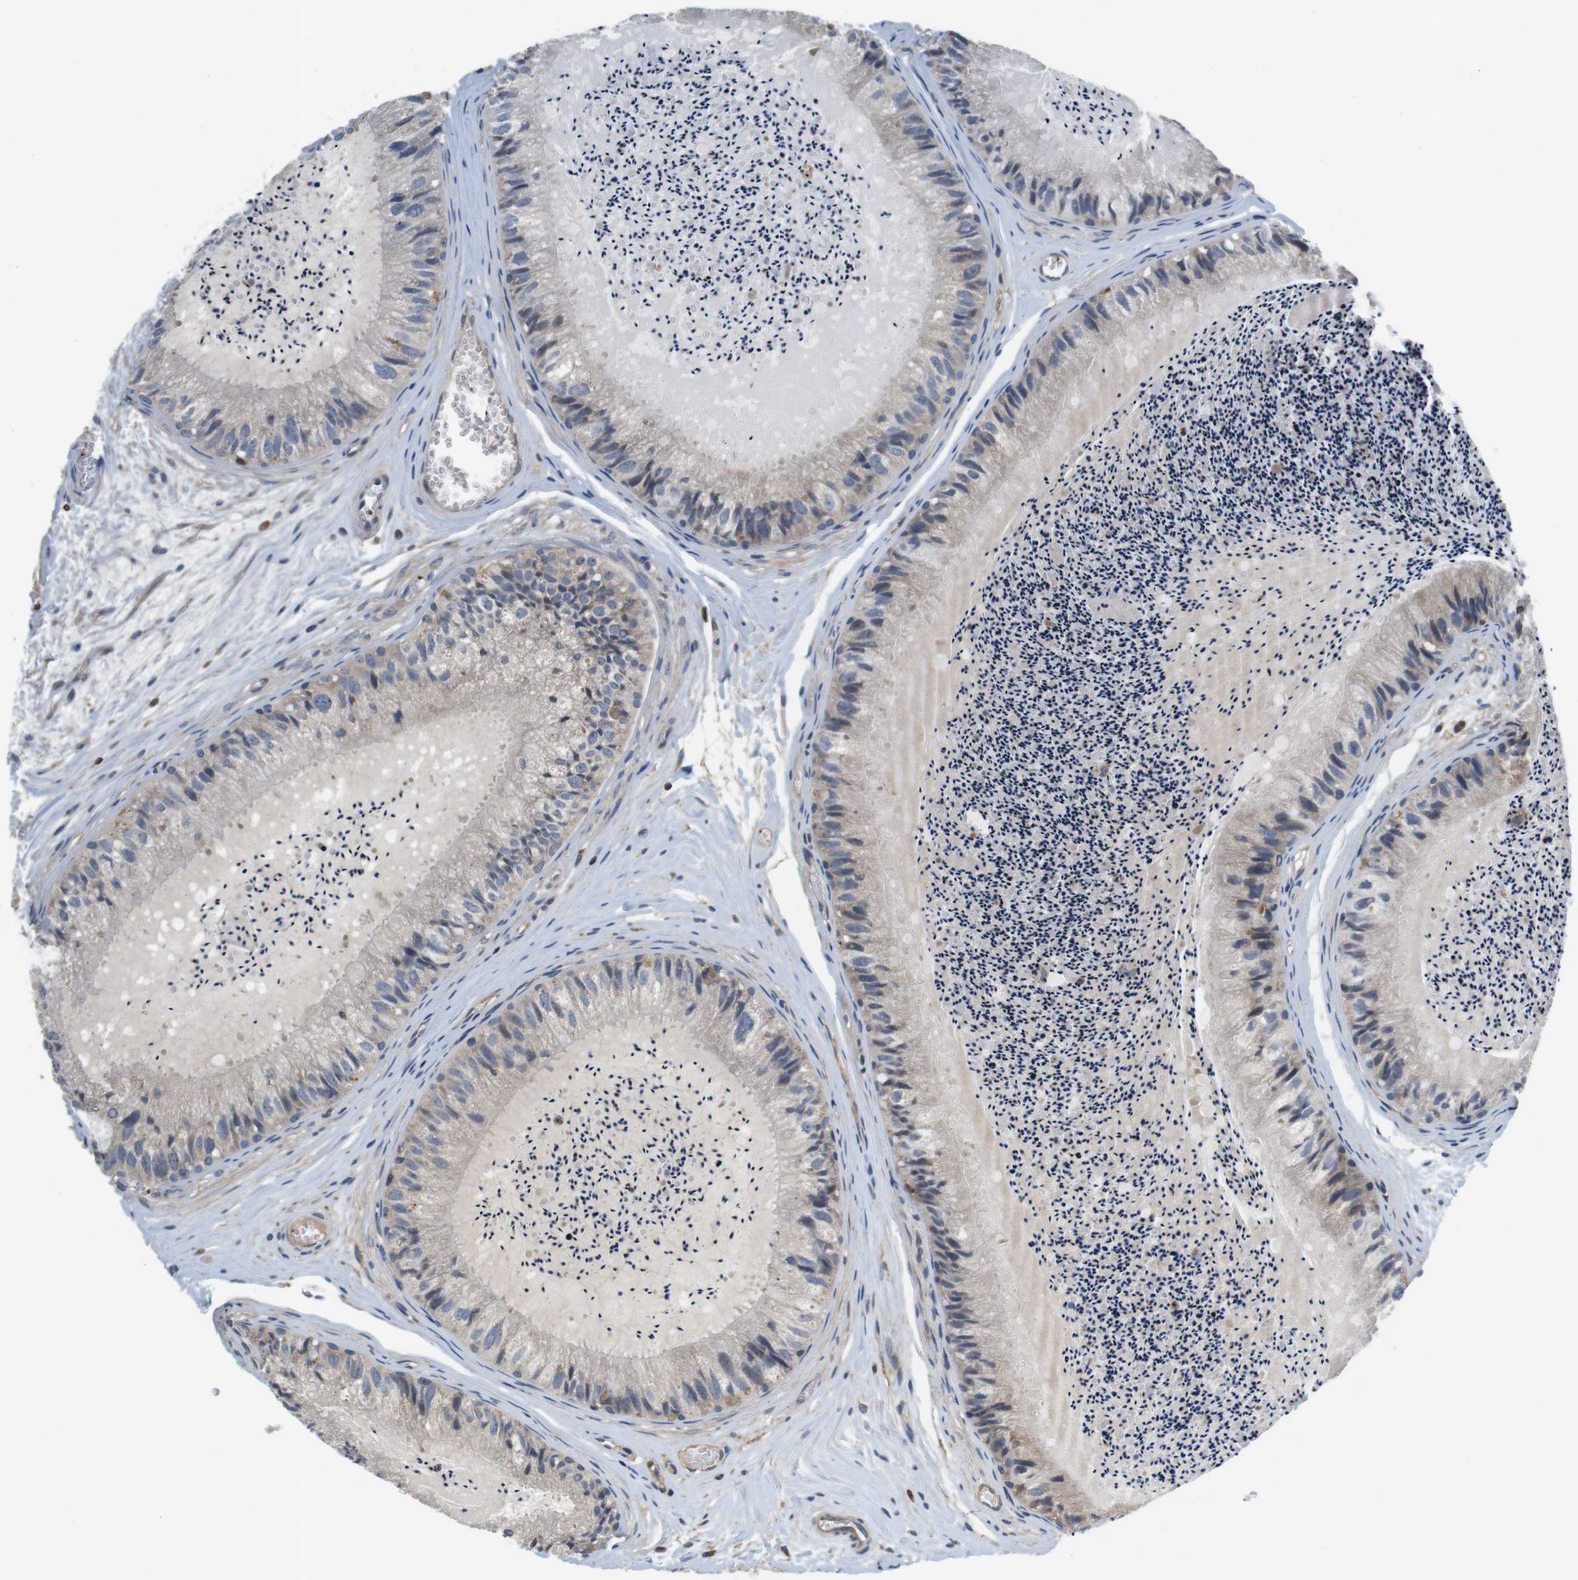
{"staining": {"intensity": "moderate", "quantity": "25%-75%", "location": "cytoplasmic/membranous"}, "tissue": "epididymis", "cell_type": "Glandular cells", "image_type": "normal", "snomed": [{"axis": "morphology", "description": "Normal tissue, NOS"}, {"axis": "topography", "description": "Epididymis"}], "caption": "An image showing moderate cytoplasmic/membranous expression in approximately 25%-75% of glandular cells in normal epididymis, as visualized by brown immunohistochemical staining.", "gene": "HERPUD2", "patient": {"sex": "male", "age": 31}}